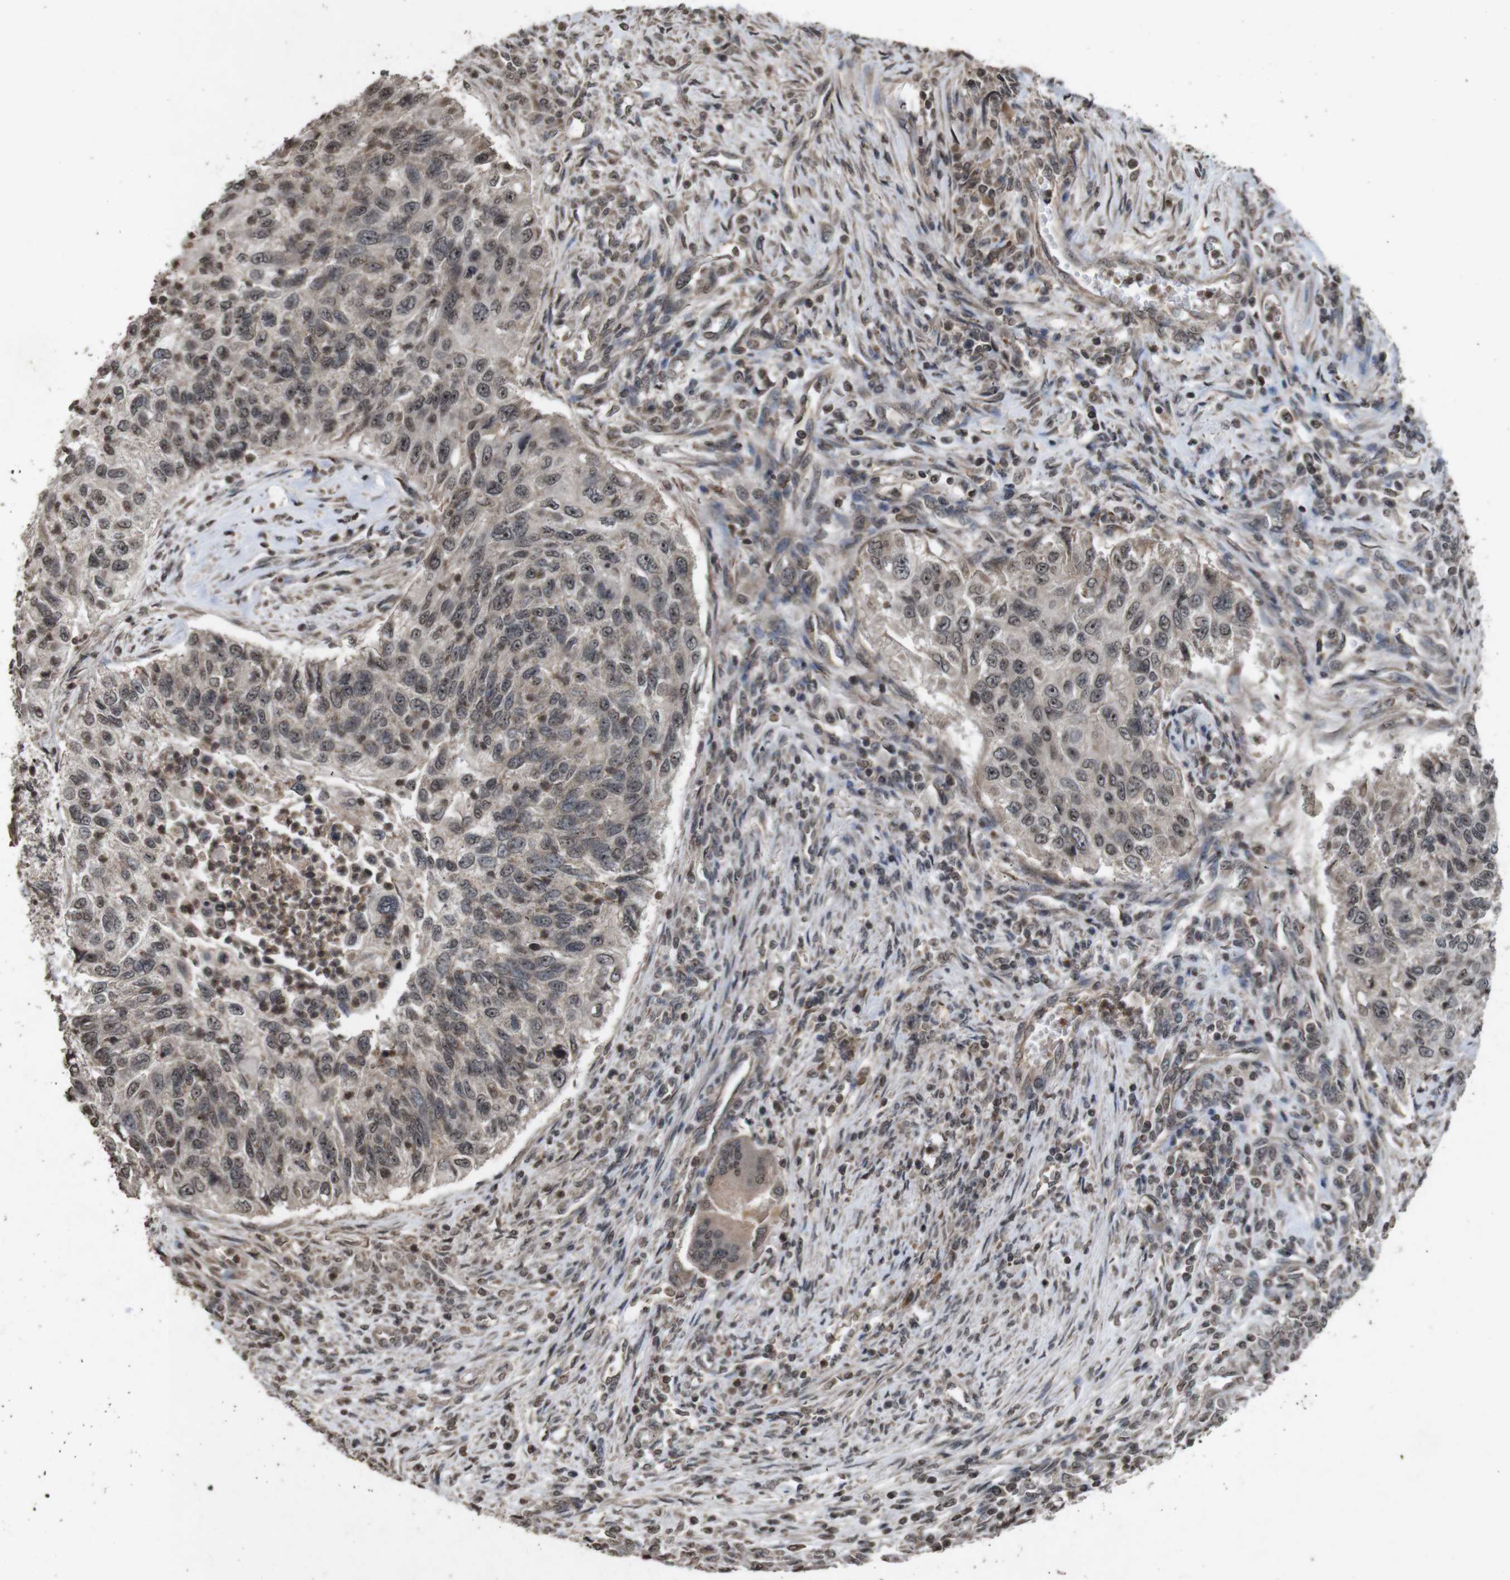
{"staining": {"intensity": "weak", "quantity": ">75%", "location": "cytoplasmic/membranous,nuclear"}, "tissue": "urothelial cancer", "cell_type": "Tumor cells", "image_type": "cancer", "snomed": [{"axis": "morphology", "description": "Urothelial carcinoma, High grade"}, {"axis": "topography", "description": "Urinary bladder"}], "caption": "High-power microscopy captured an immunohistochemistry histopathology image of high-grade urothelial carcinoma, revealing weak cytoplasmic/membranous and nuclear expression in about >75% of tumor cells.", "gene": "SORL1", "patient": {"sex": "female", "age": 60}}